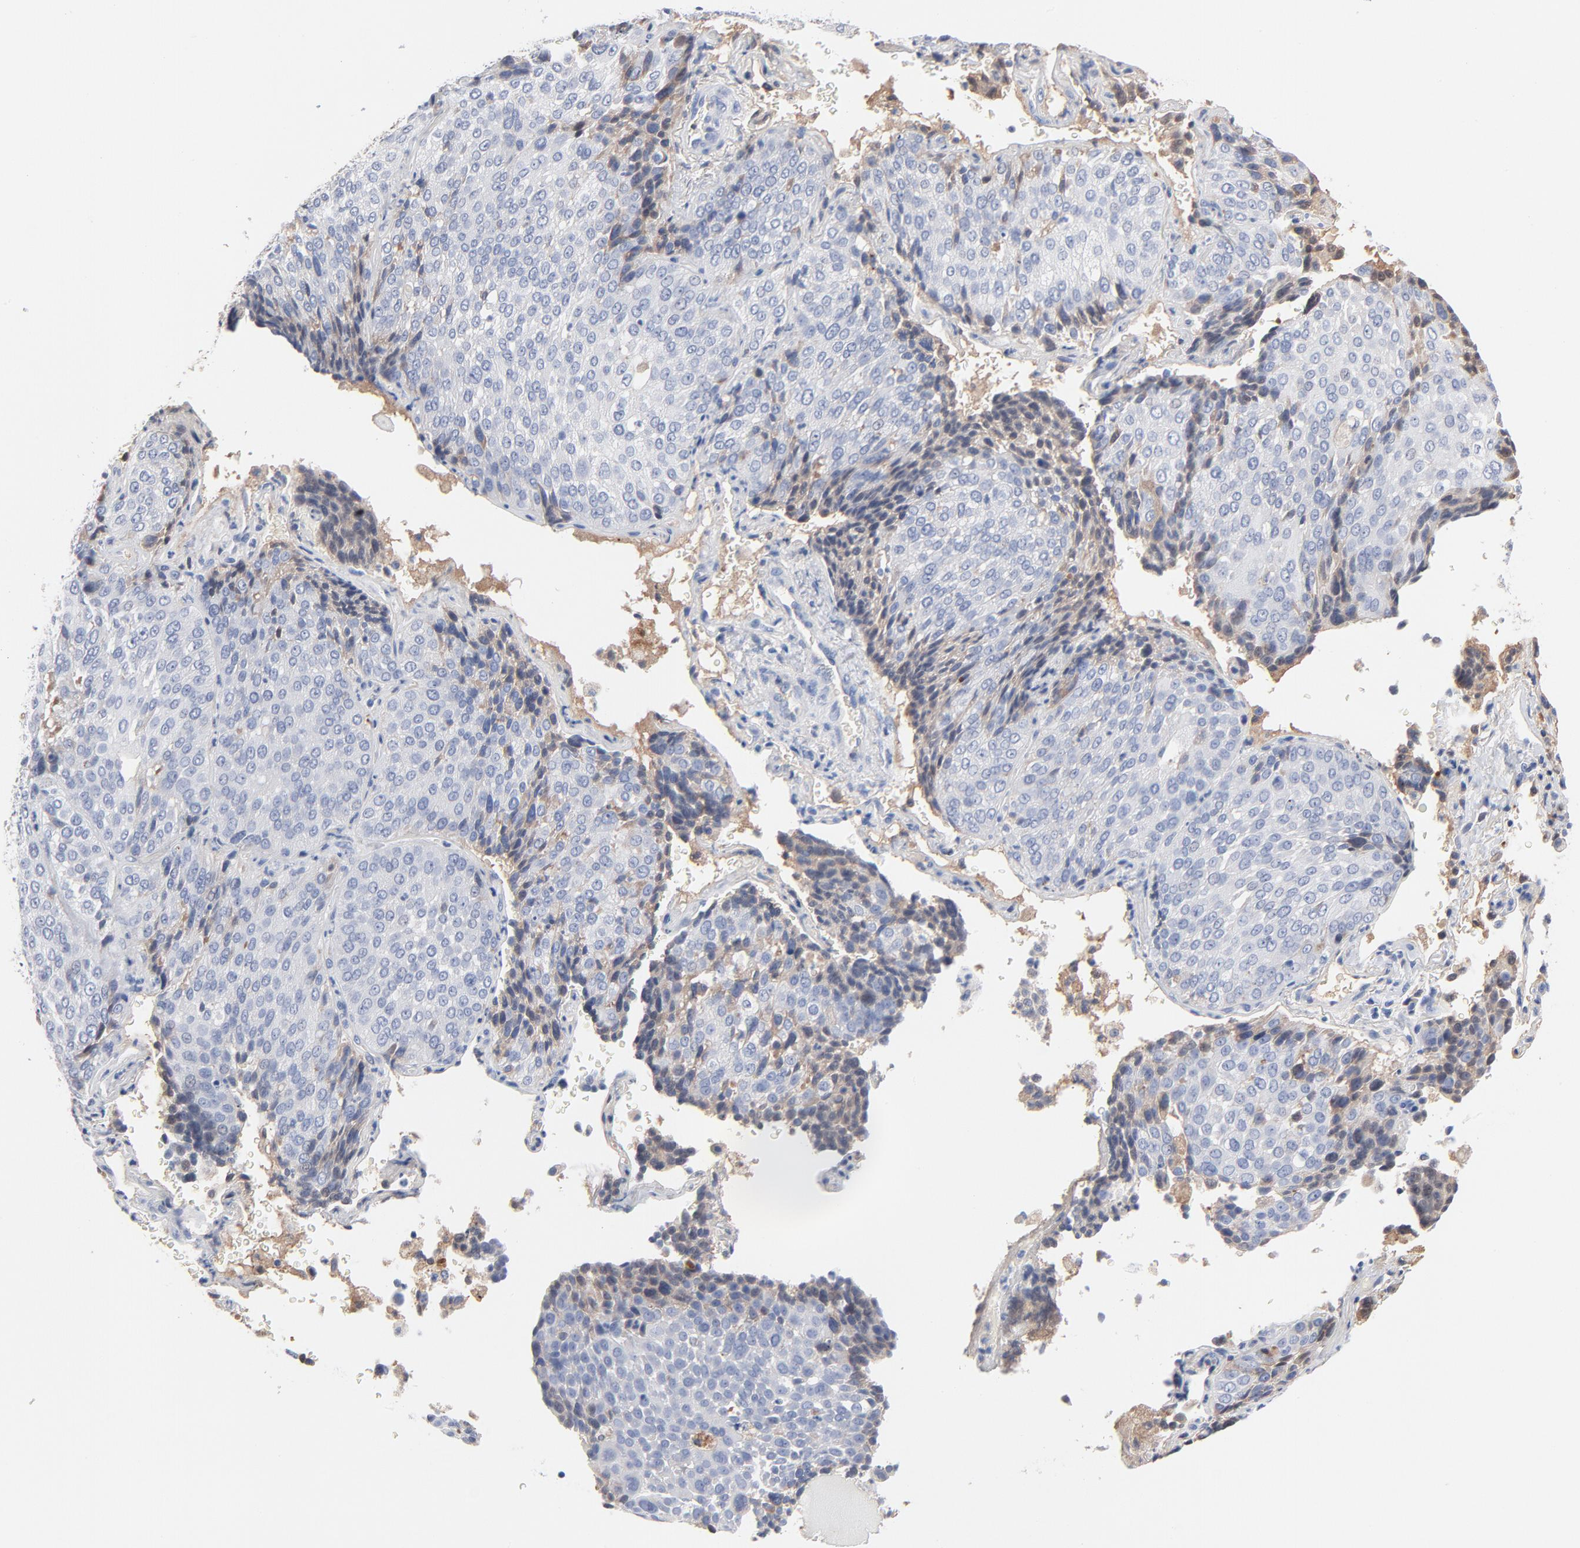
{"staining": {"intensity": "negative", "quantity": "none", "location": "none"}, "tissue": "lung cancer", "cell_type": "Tumor cells", "image_type": "cancer", "snomed": [{"axis": "morphology", "description": "Squamous cell carcinoma, NOS"}, {"axis": "topography", "description": "Lung"}], "caption": "An IHC image of squamous cell carcinoma (lung) is shown. There is no staining in tumor cells of squamous cell carcinoma (lung).", "gene": "SERPINA4", "patient": {"sex": "male", "age": 54}}